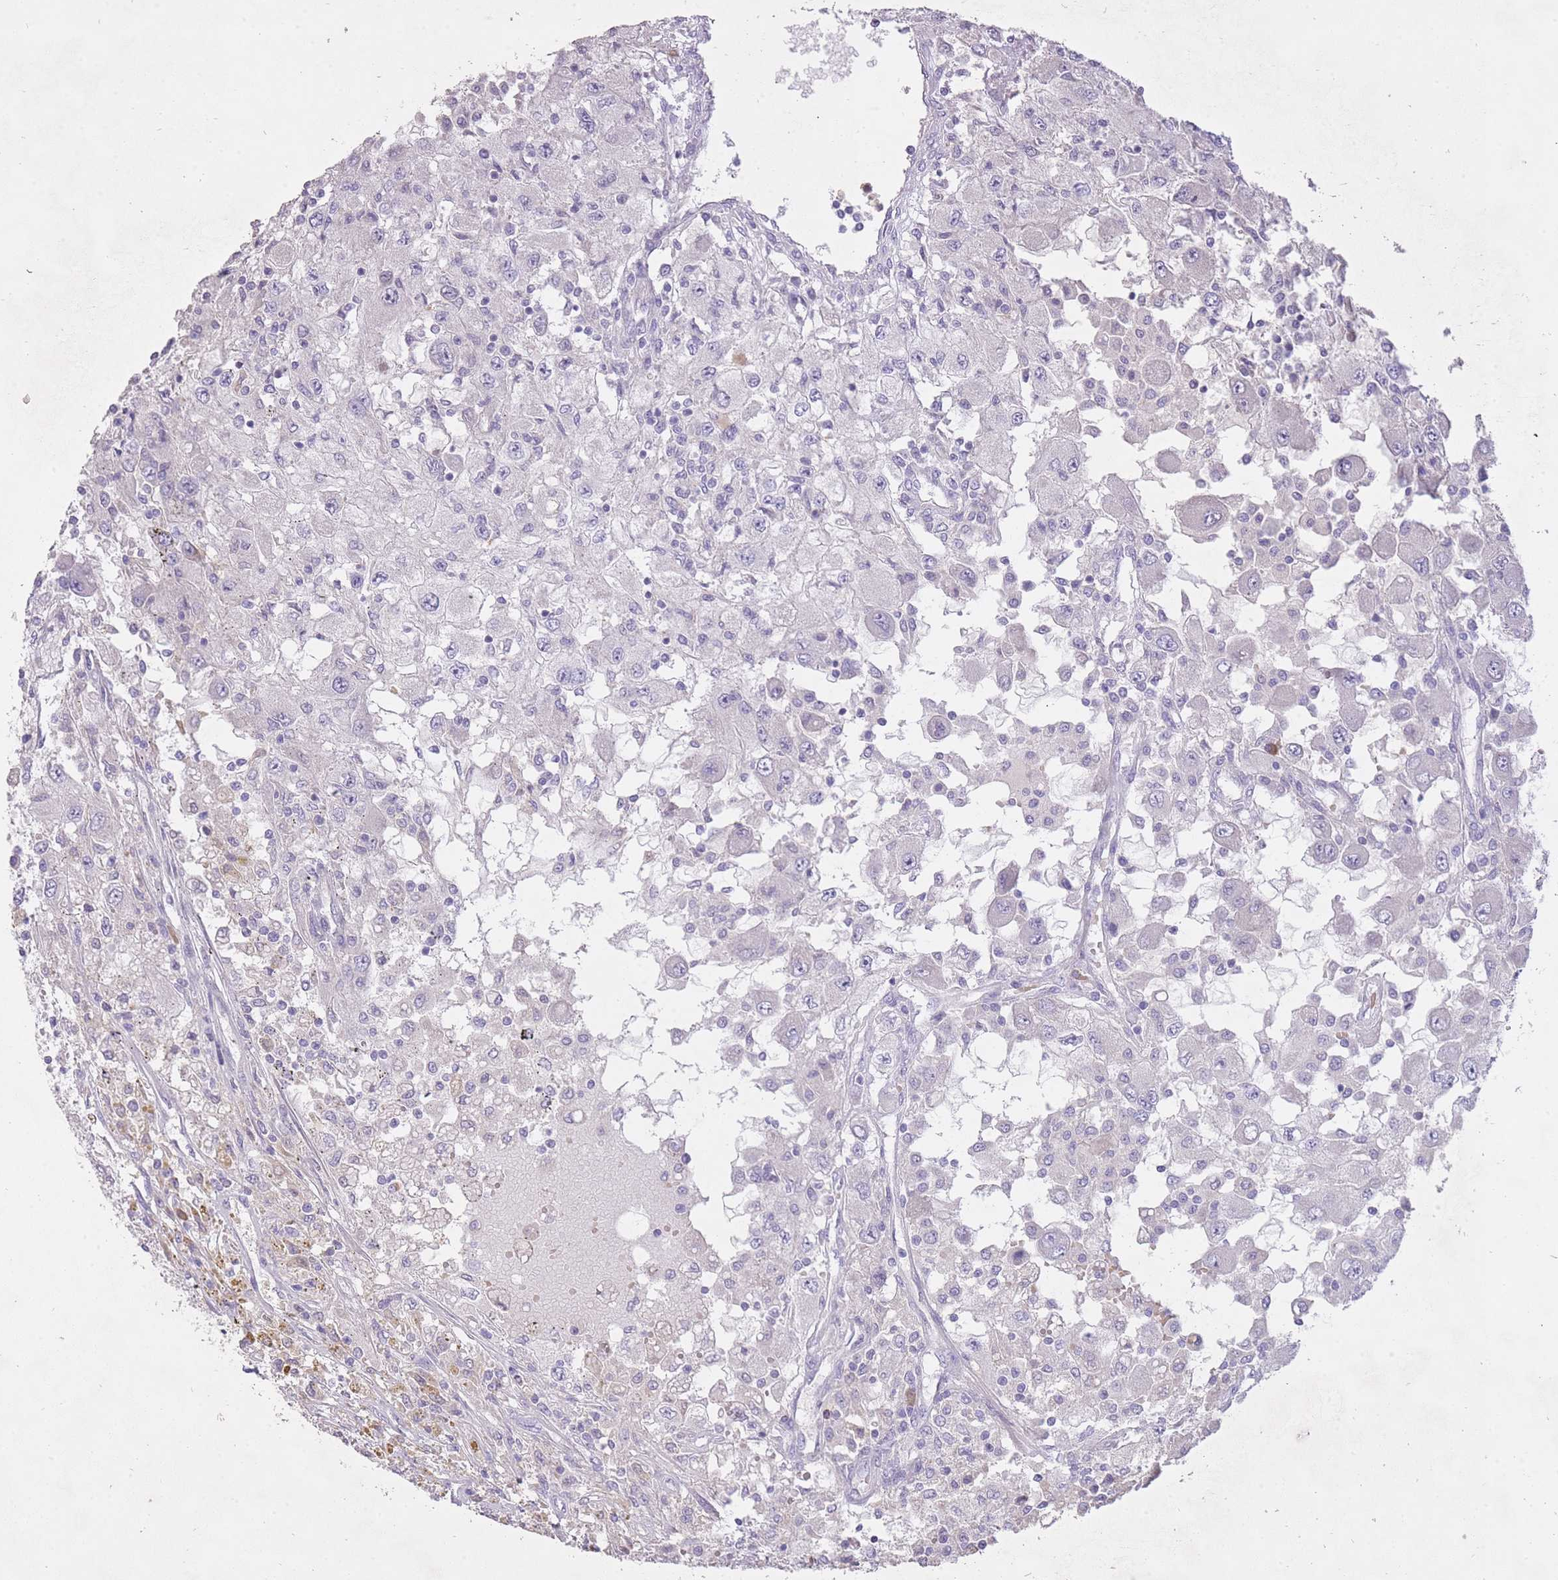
{"staining": {"intensity": "negative", "quantity": "none", "location": "none"}, "tissue": "renal cancer", "cell_type": "Tumor cells", "image_type": "cancer", "snomed": [{"axis": "morphology", "description": "Adenocarcinoma, NOS"}, {"axis": "topography", "description": "Kidney"}], "caption": "Immunohistochemistry image of human adenocarcinoma (renal) stained for a protein (brown), which reveals no staining in tumor cells.", "gene": "FRG2C", "patient": {"sex": "female", "age": 67}}